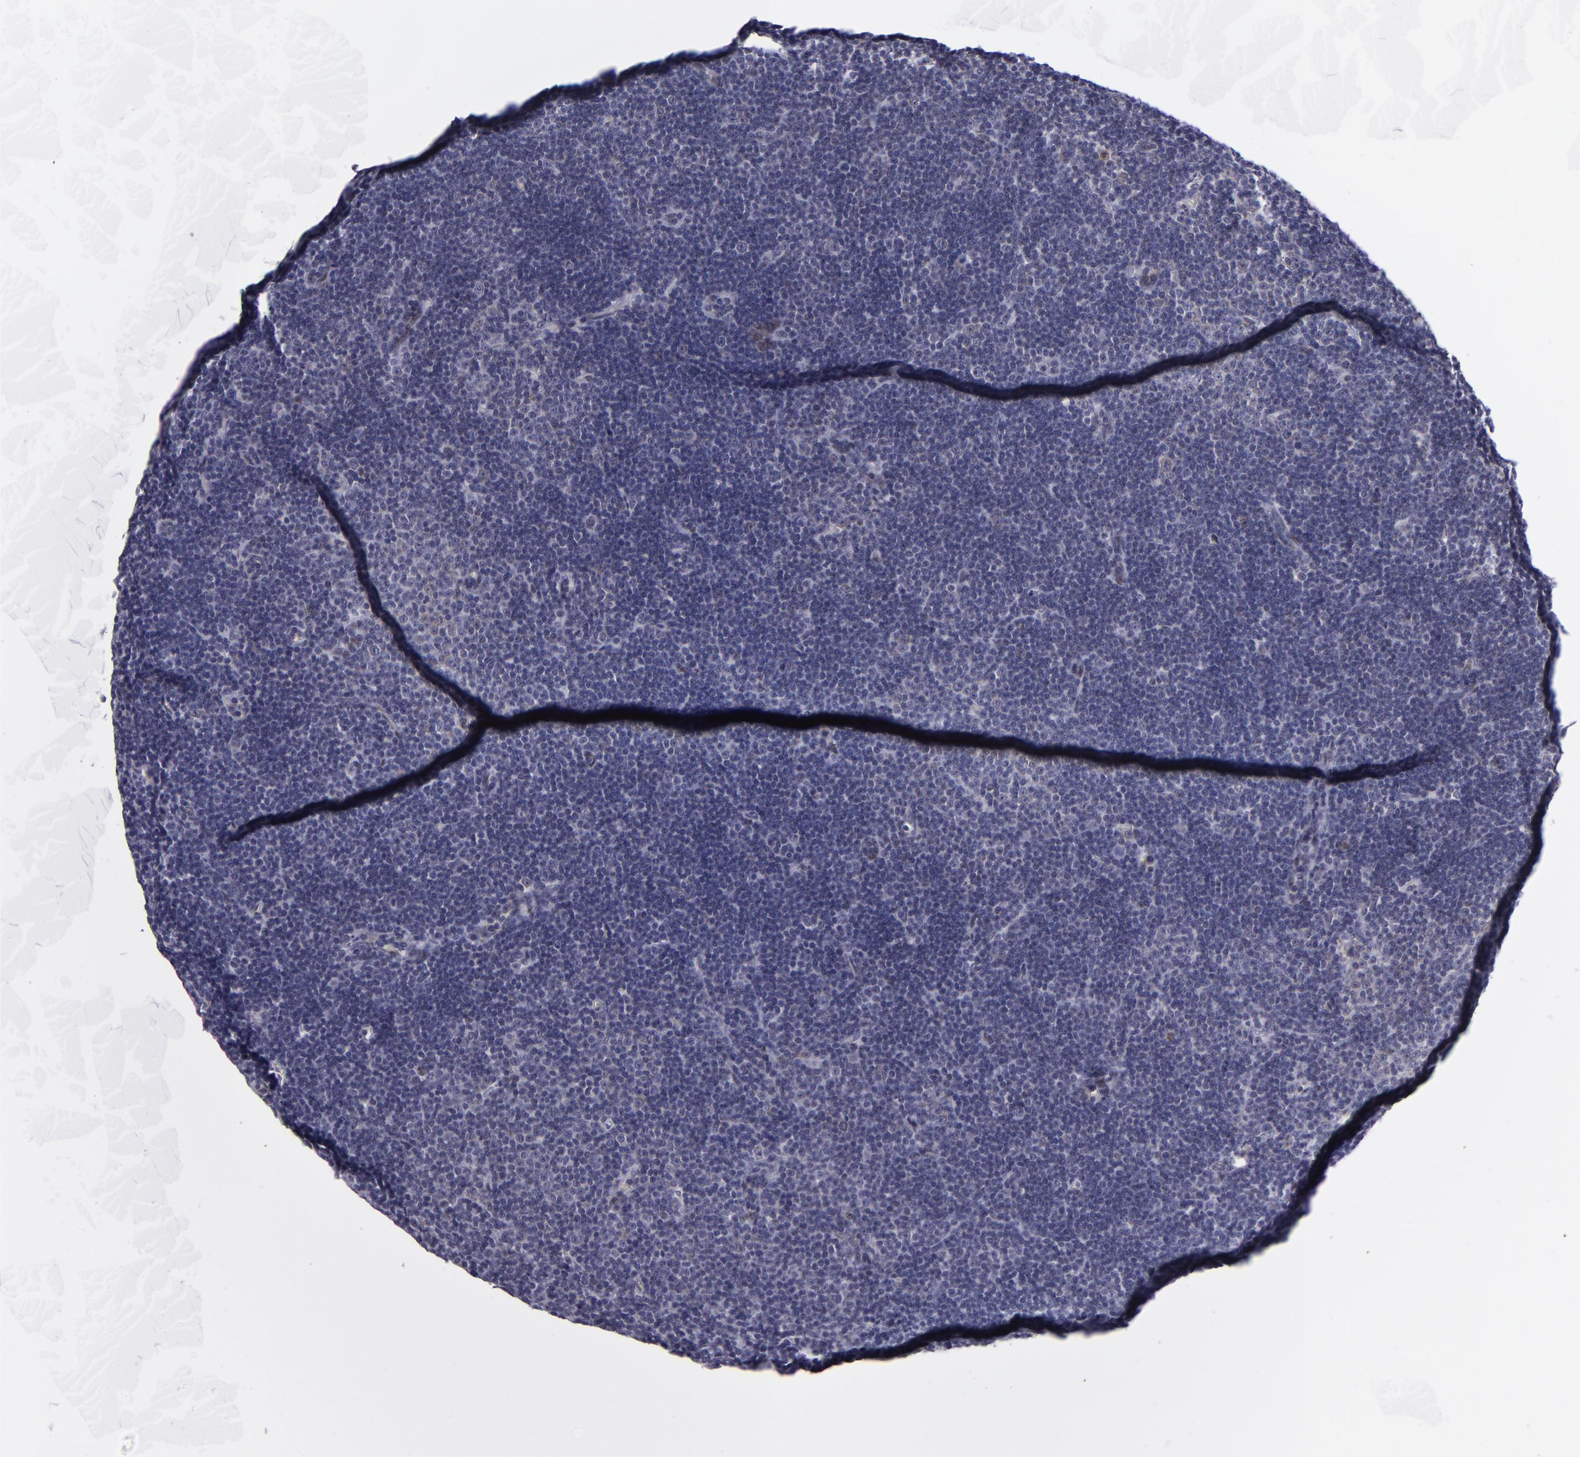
{"staining": {"intensity": "weak", "quantity": "<25%", "location": "nuclear"}, "tissue": "lymphoma", "cell_type": "Tumor cells", "image_type": "cancer", "snomed": [{"axis": "morphology", "description": "Malignant lymphoma, non-Hodgkin's type, Low grade"}, {"axis": "topography", "description": "Lymph node"}], "caption": "Tumor cells show no significant protein expression in lymphoma. Brightfield microscopy of IHC stained with DAB (brown) and hematoxylin (blue), captured at high magnification.", "gene": "EMD", "patient": {"sex": "male", "age": 57}}